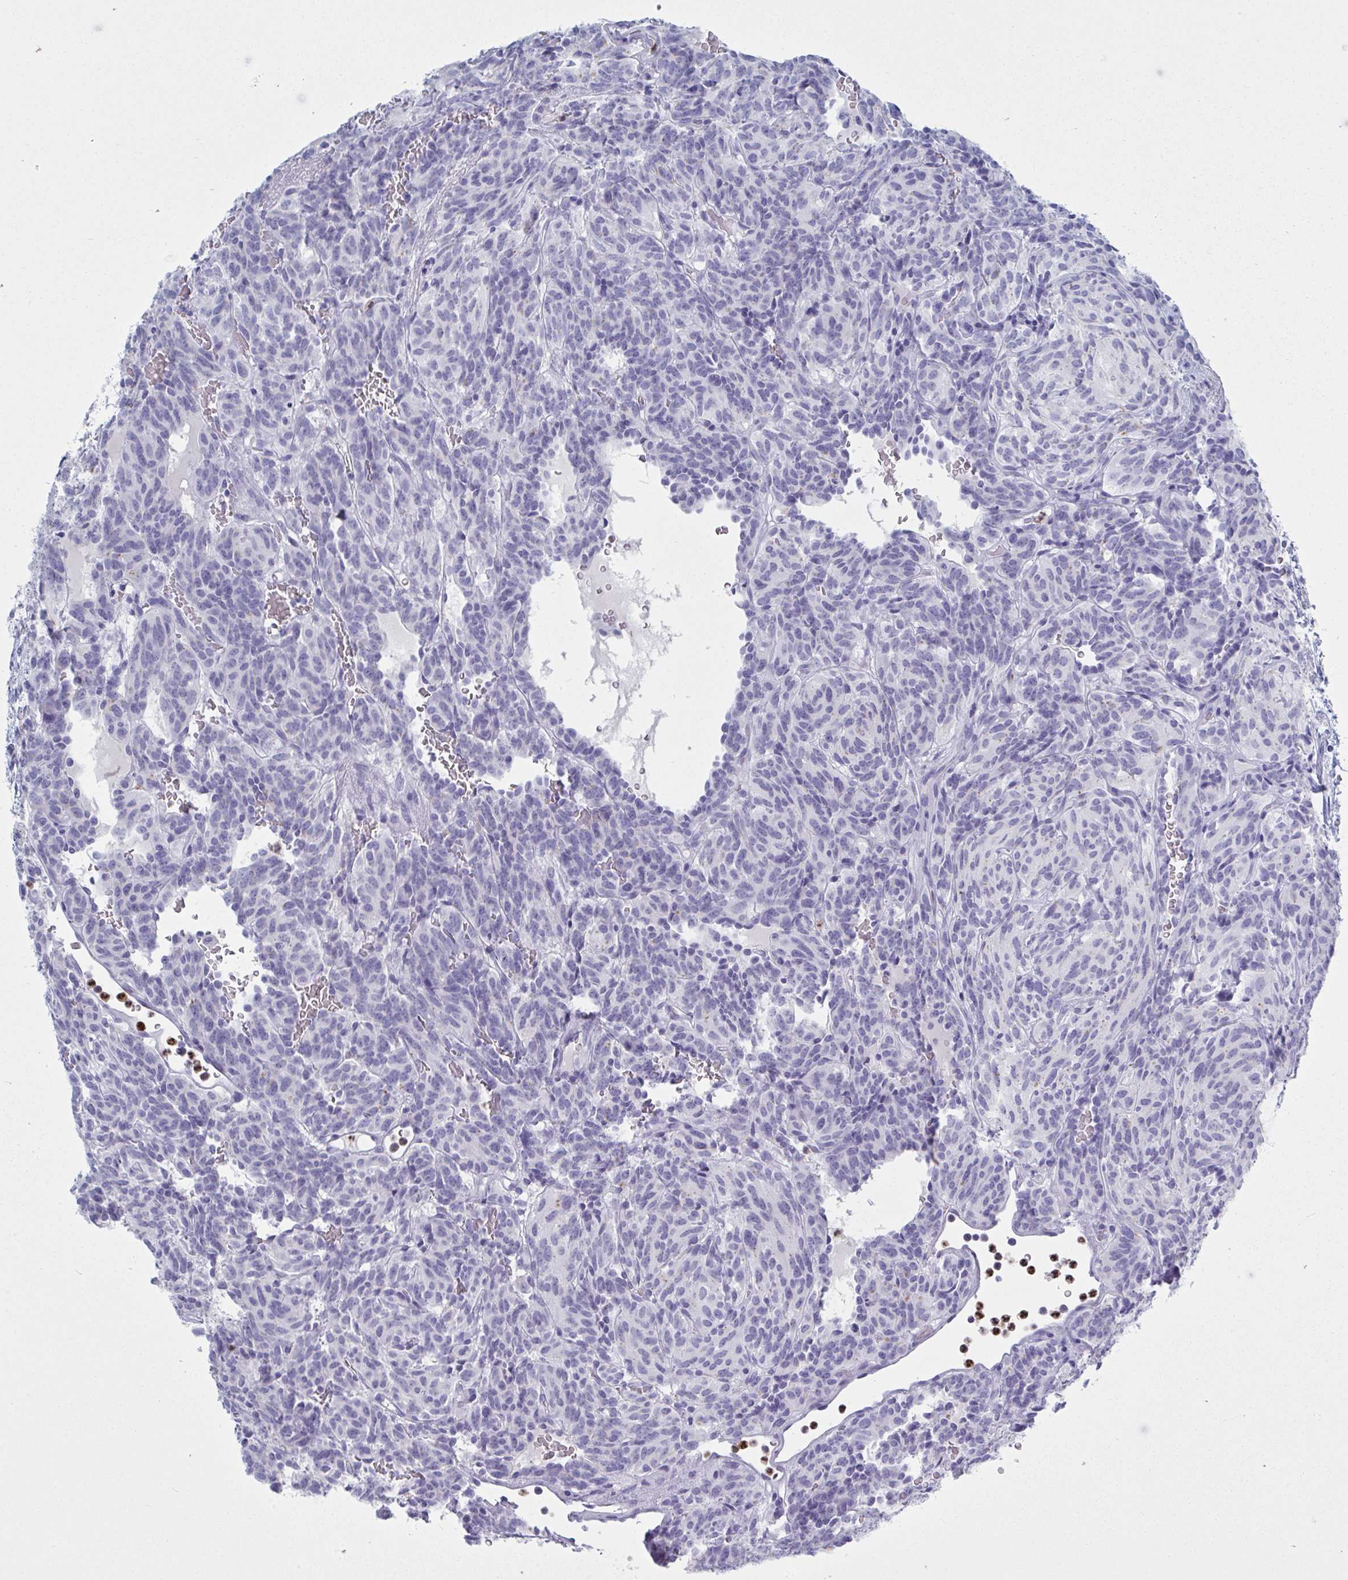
{"staining": {"intensity": "negative", "quantity": "none", "location": "none"}, "tissue": "carcinoid", "cell_type": "Tumor cells", "image_type": "cancer", "snomed": [{"axis": "morphology", "description": "Carcinoid, malignant, NOS"}, {"axis": "topography", "description": "Lung"}], "caption": "The histopathology image displays no significant staining in tumor cells of malignant carcinoid. (Immunohistochemistry, brightfield microscopy, high magnification).", "gene": "SERPINB10", "patient": {"sex": "female", "age": 61}}